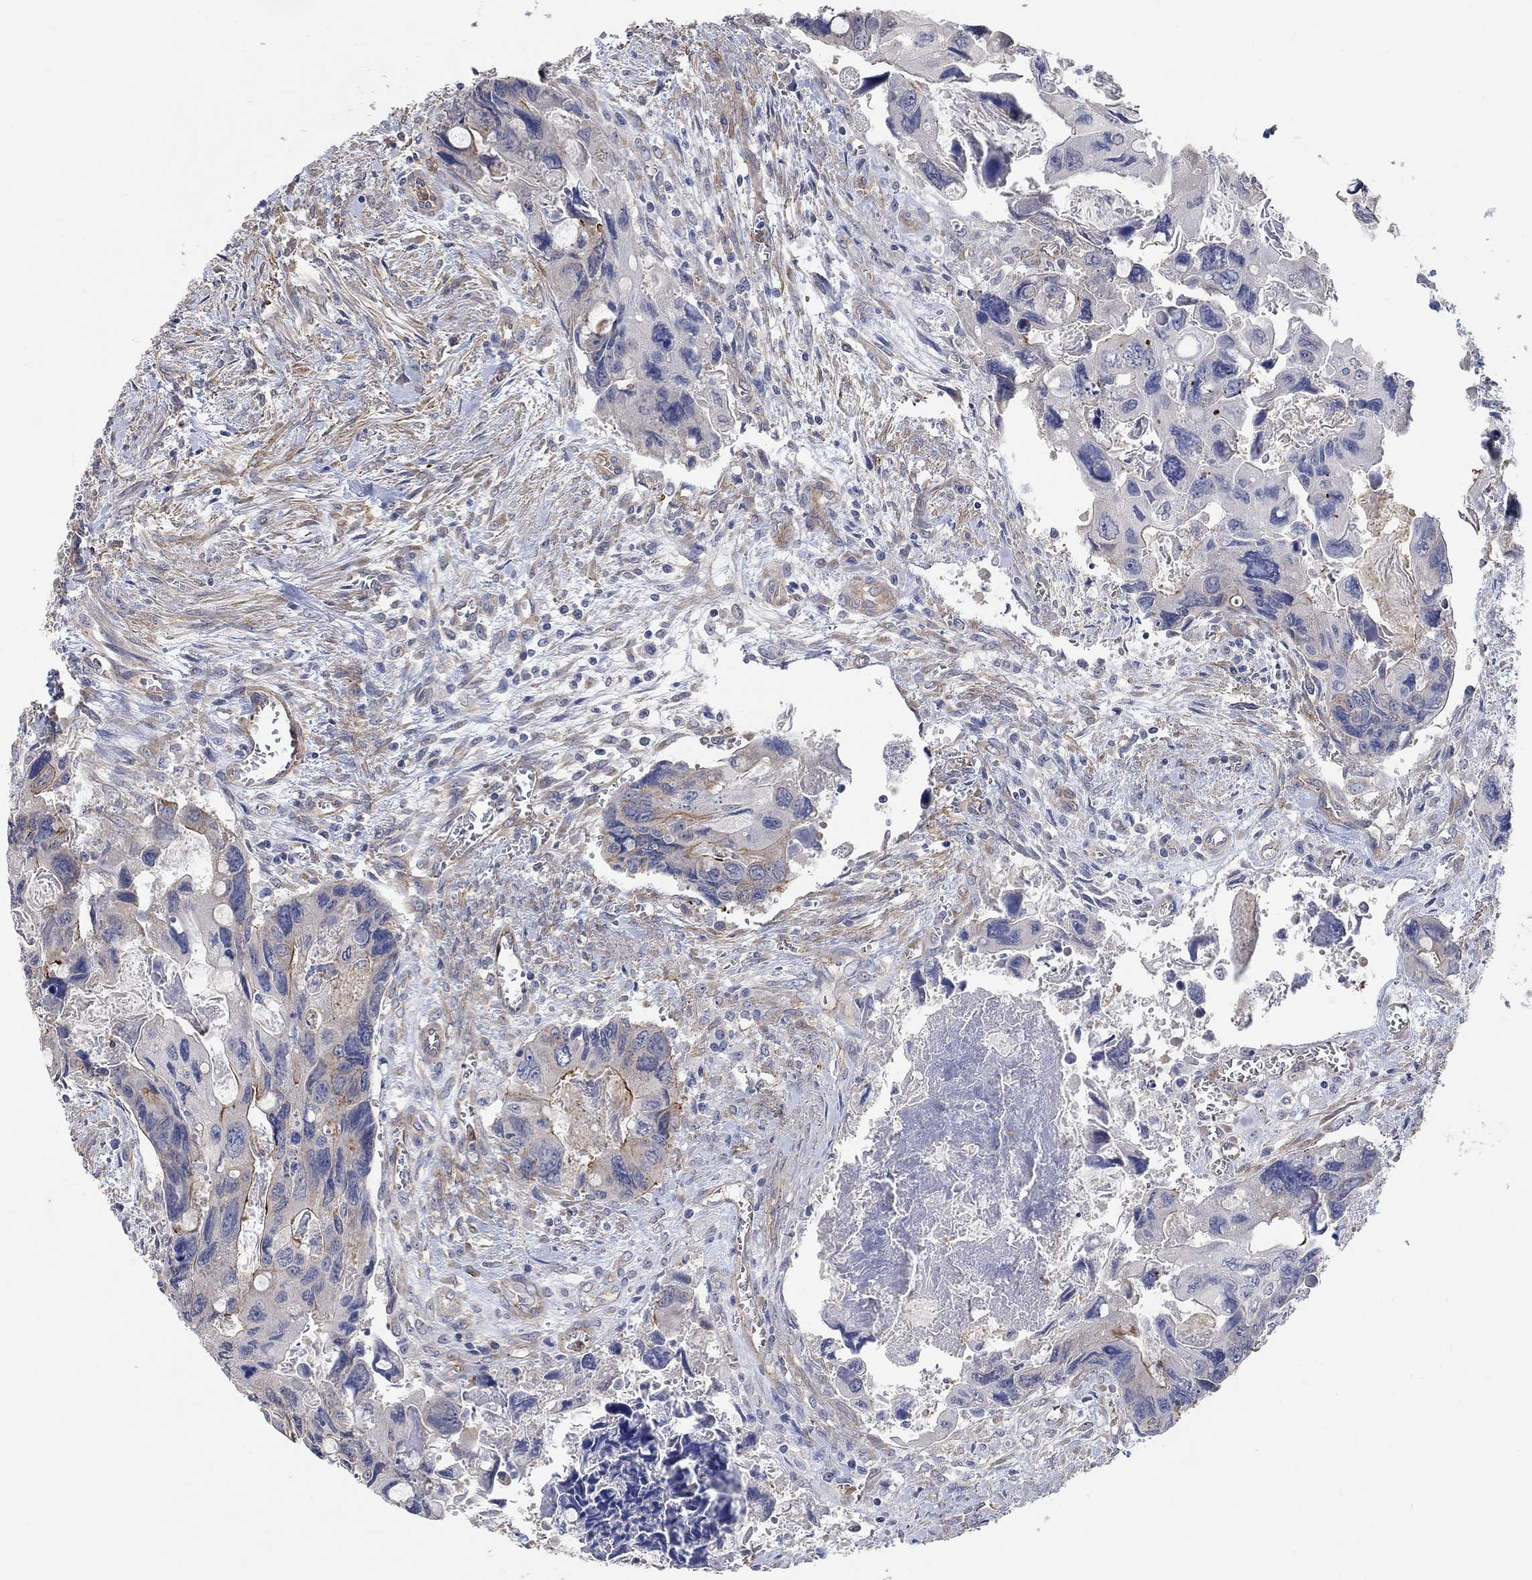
{"staining": {"intensity": "moderate", "quantity": "<25%", "location": "cytoplasmic/membranous"}, "tissue": "colorectal cancer", "cell_type": "Tumor cells", "image_type": "cancer", "snomed": [{"axis": "morphology", "description": "Adenocarcinoma, NOS"}, {"axis": "topography", "description": "Rectum"}], "caption": "Human colorectal cancer (adenocarcinoma) stained with a brown dye exhibits moderate cytoplasmic/membranous positive expression in about <25% of tumor cells.", "gene": "SYT16", "patient": {"sex": "male", "age": 62}}